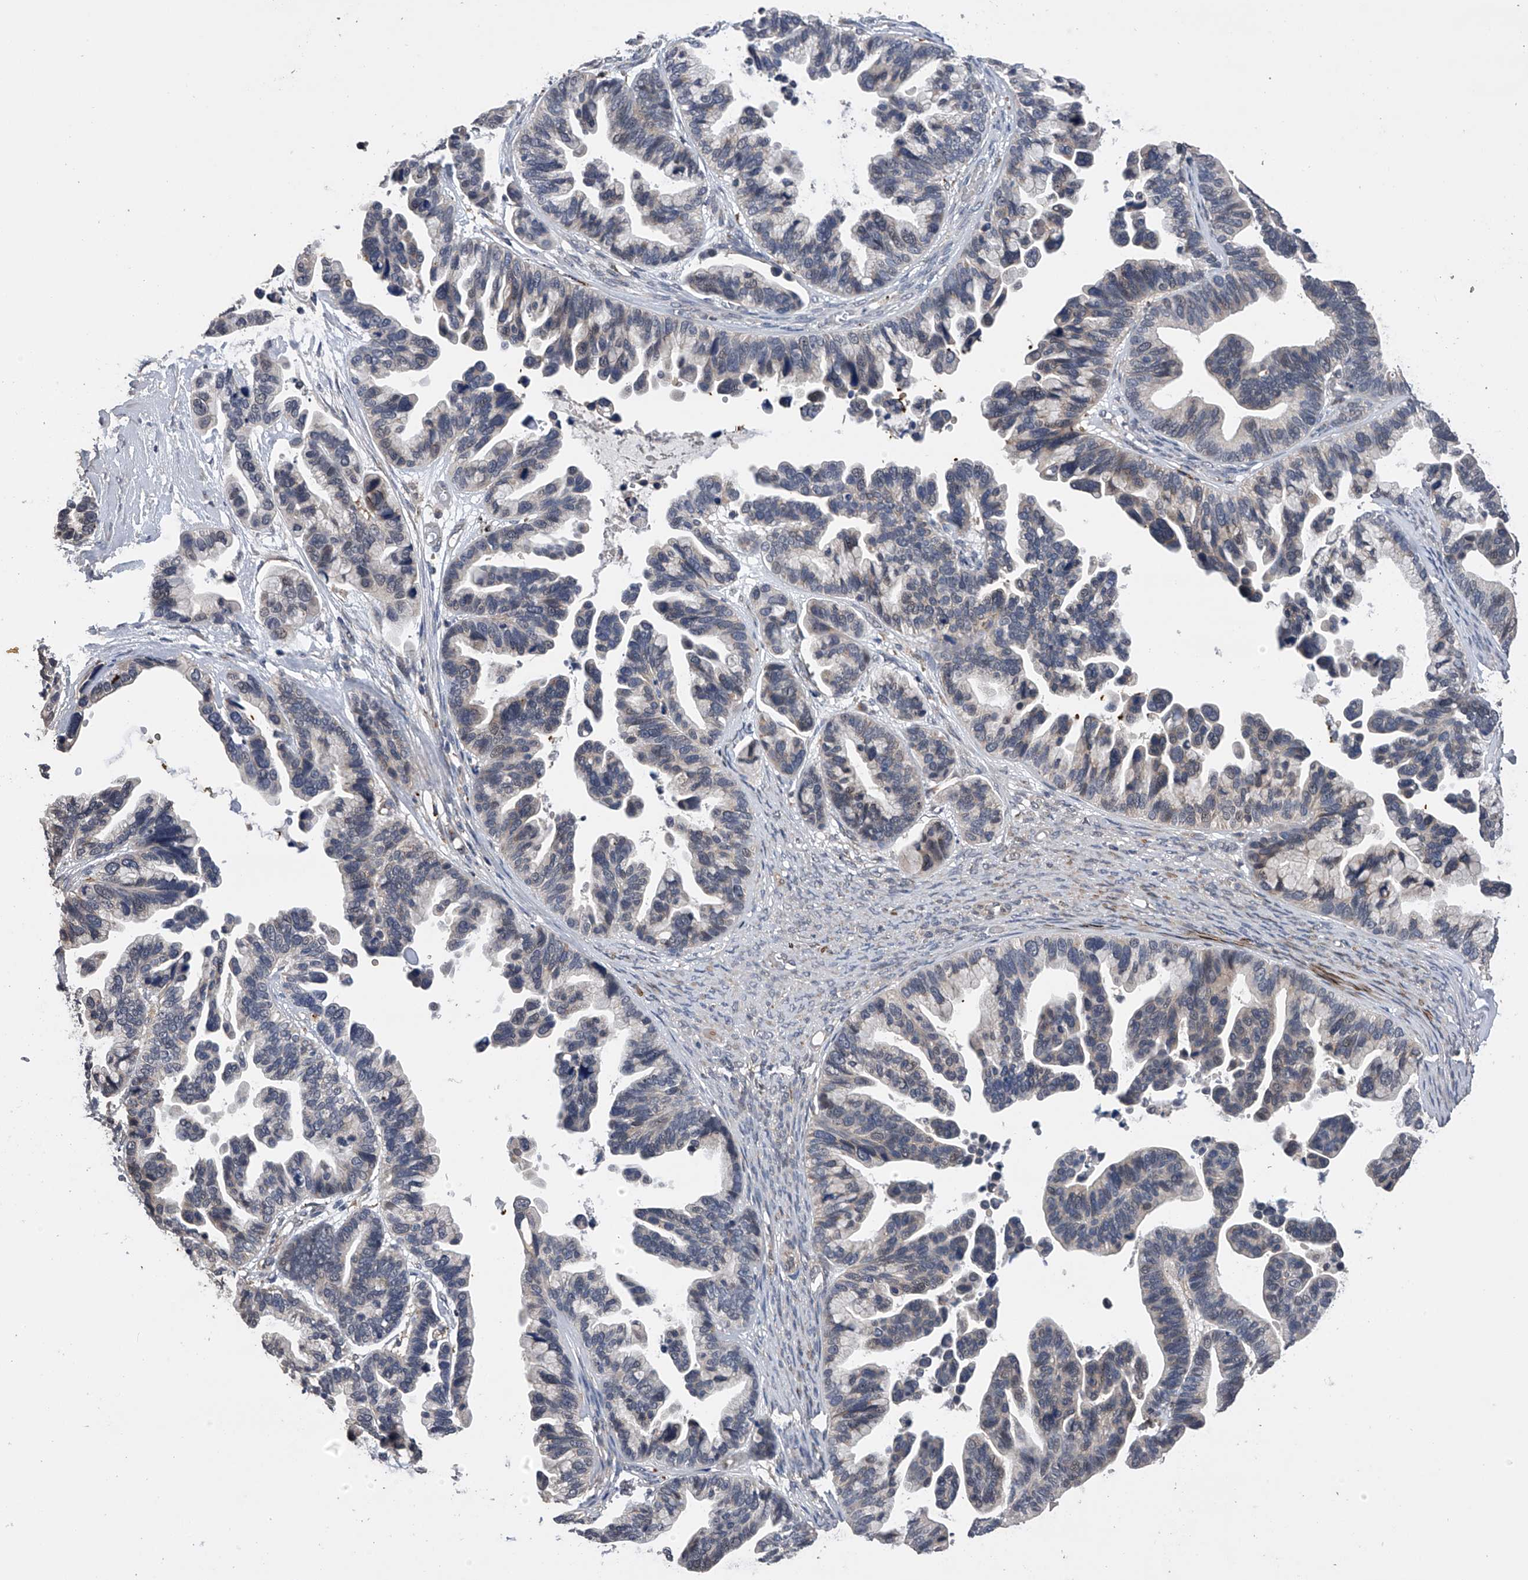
{"staining": {"intensity": "weak", "quantity": "<25%", "location": "cytoplasmic/membranous"}, "tissue": "ovarian cancer", "cell_type": "Tumor cells", "image_type": "cancer", "snomed": [{"axis": "morphology", "description": "Cystadenocarcinoma, serous, NOS"}, {"axis": "topography", "description": "Ovary"}], "caption": "High power microscopy micrograph of an IHC histopathology image of serous cystadenocarcinoma (ovarian), revealing no significant expression in tumor cells. (DAB (3,3'-diaminobenzidine) immunohistochemistry (IHC), high magnification).", "gene": "SPOCK1", "patient": {"sex": "female", "age": 56}}